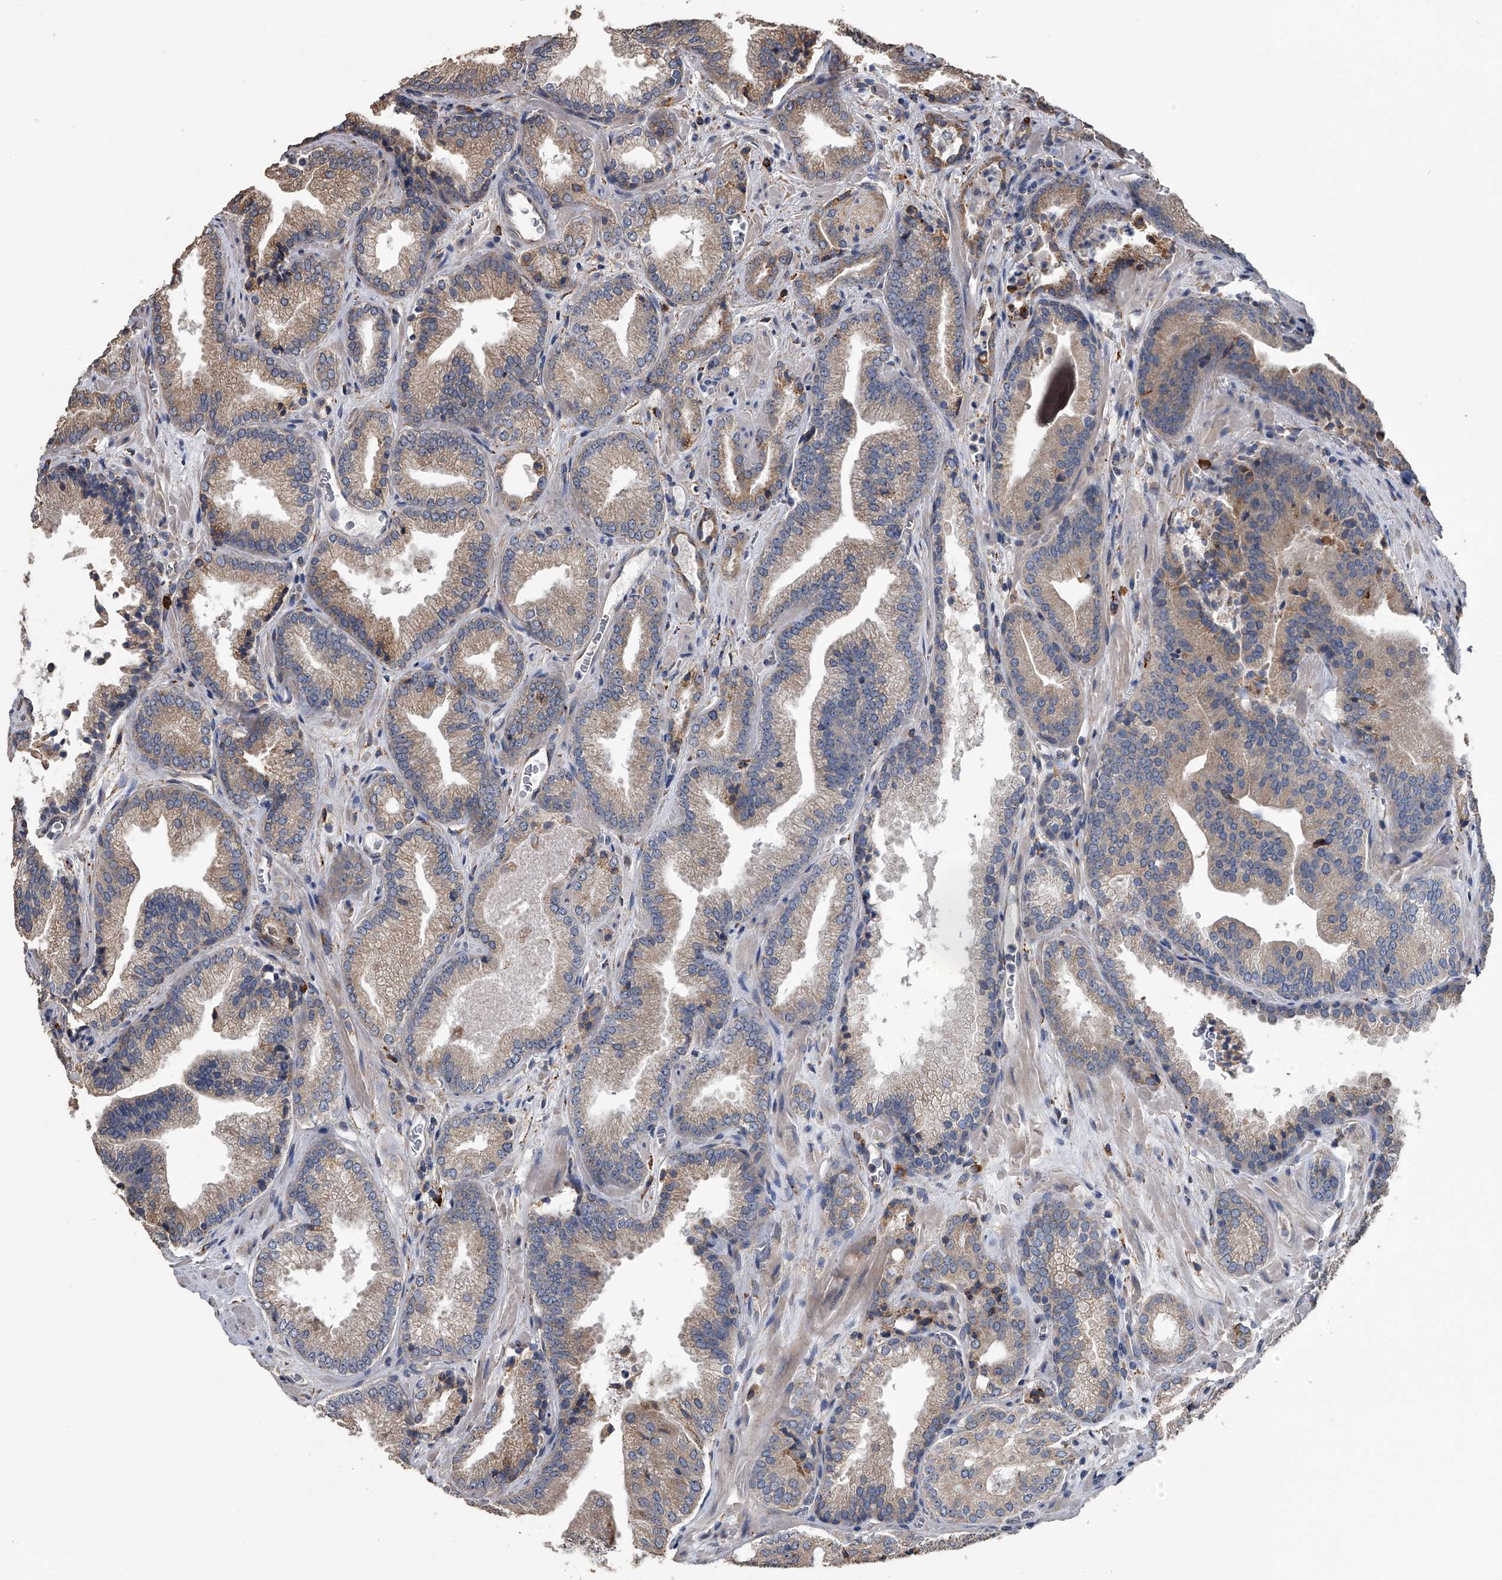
{"staining": {"intensity": "weak", "quantity": "25%-75%", "location": "cytoplasmic/membranous"}, "tissue": "prostate cancer", "cell_type": "Tumor cells", "image_type": "cancer", "snomed": [{"axis": "morphology", "description": "Adenocarcinoma, Low grade"}, {"axis": "topography", "description": "Prostate"}], "caption": "Prostate adenocarcinoma (low-grade) stained for a protein exhibits weak cytoplasmic/membranous positivity in tumor cells. Using DAB (brown) and hematoxylin (blue) stains, captured at high magnification using brightfield microscopy.", "gene": "PCLO", "patient": {"sex": "male", "age": 62}}